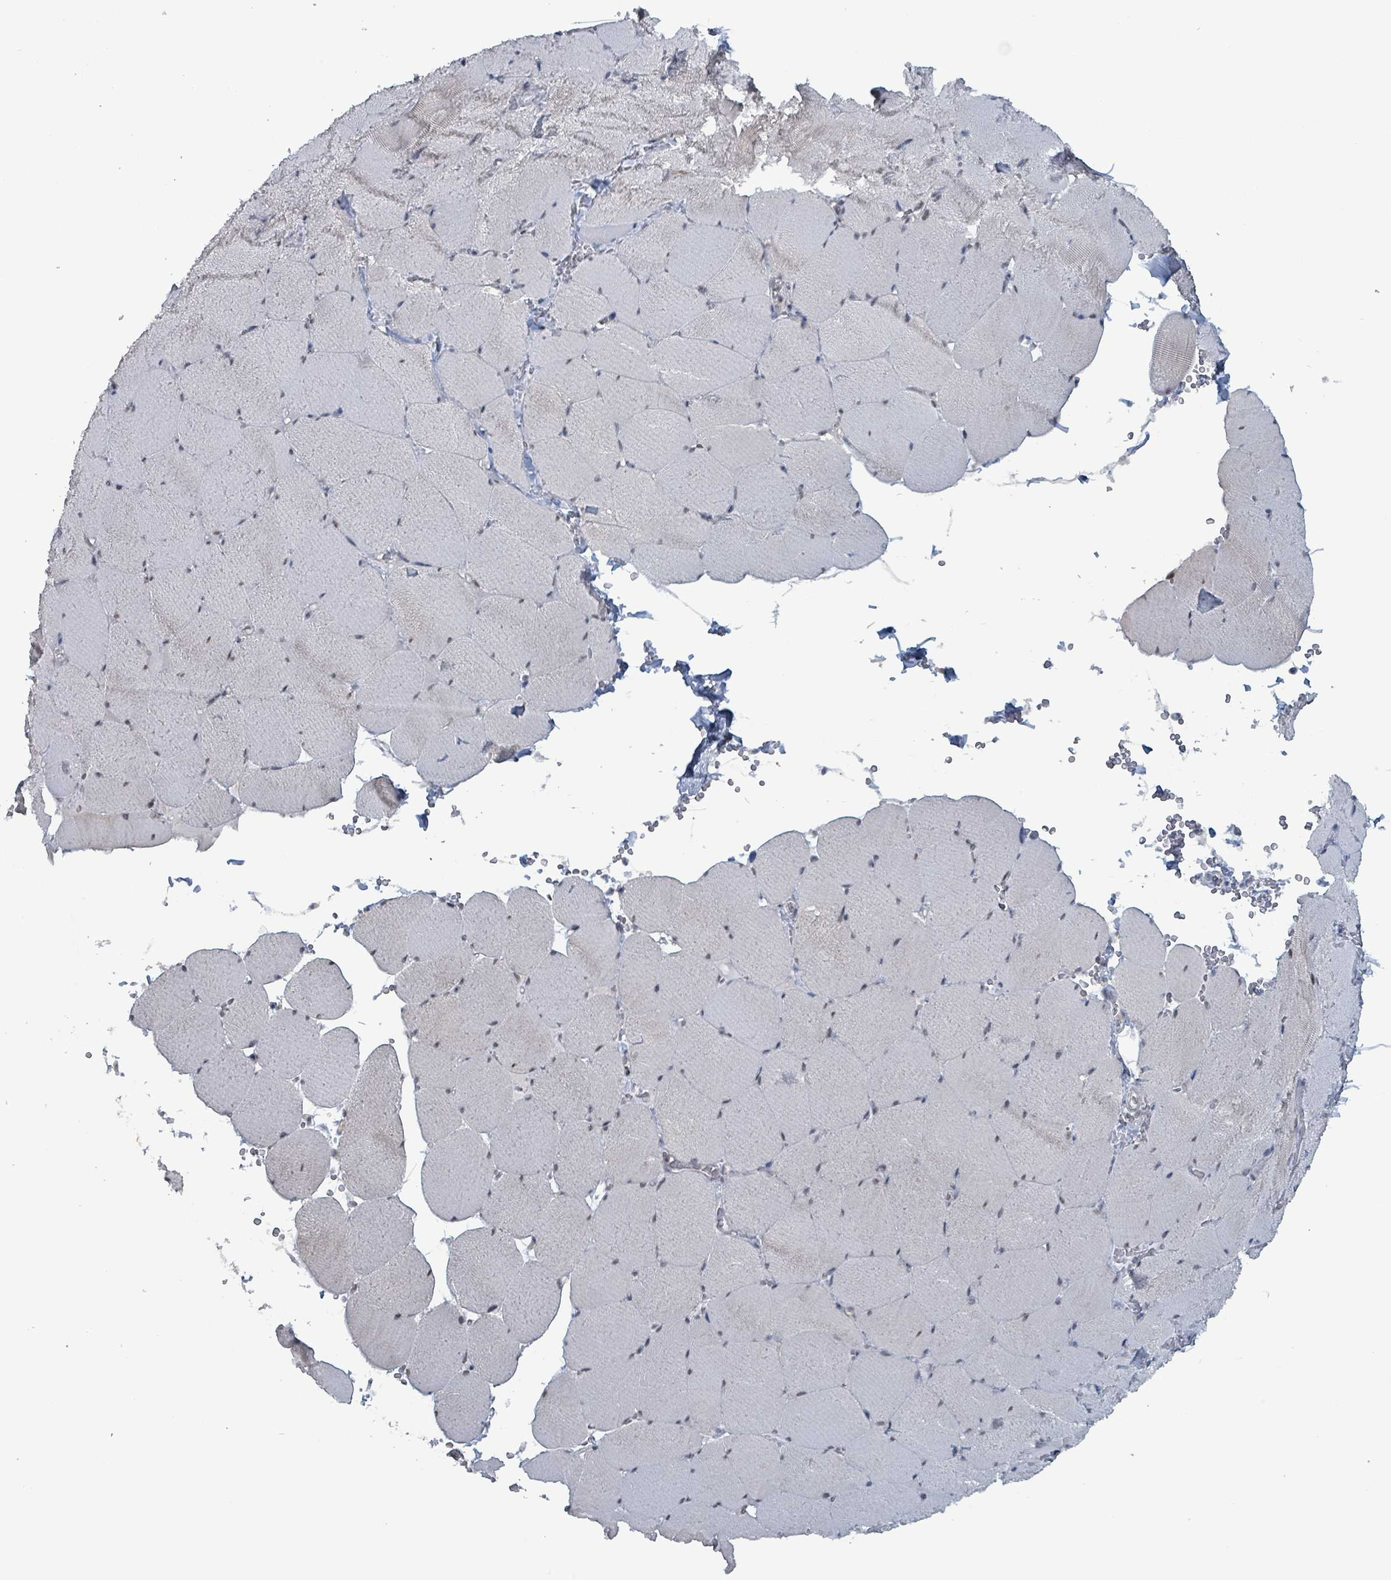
{"staining": {"intensity": "weak", "quantity": "25%-75%", "location": "nuclear"}, "tissue": "skeletal muscle", "cell_type": "Myocytes", "image_type": "normal", "snomed": [{"axis": "morphology", "description": "Normal tissue, NOS"}, {"axis": "topography", "description": "Skeletal muscle"}, {"axis": "topography", "description": "Head-Neck"}], "caption": "Immunohistochemistry (IHC) of benign skeletal muscle shows low levels of weak nuclear staining in about 25%-75% of myocytes.", "gene": "BIVM", "patient": {"sex": "male", "age": 66}}